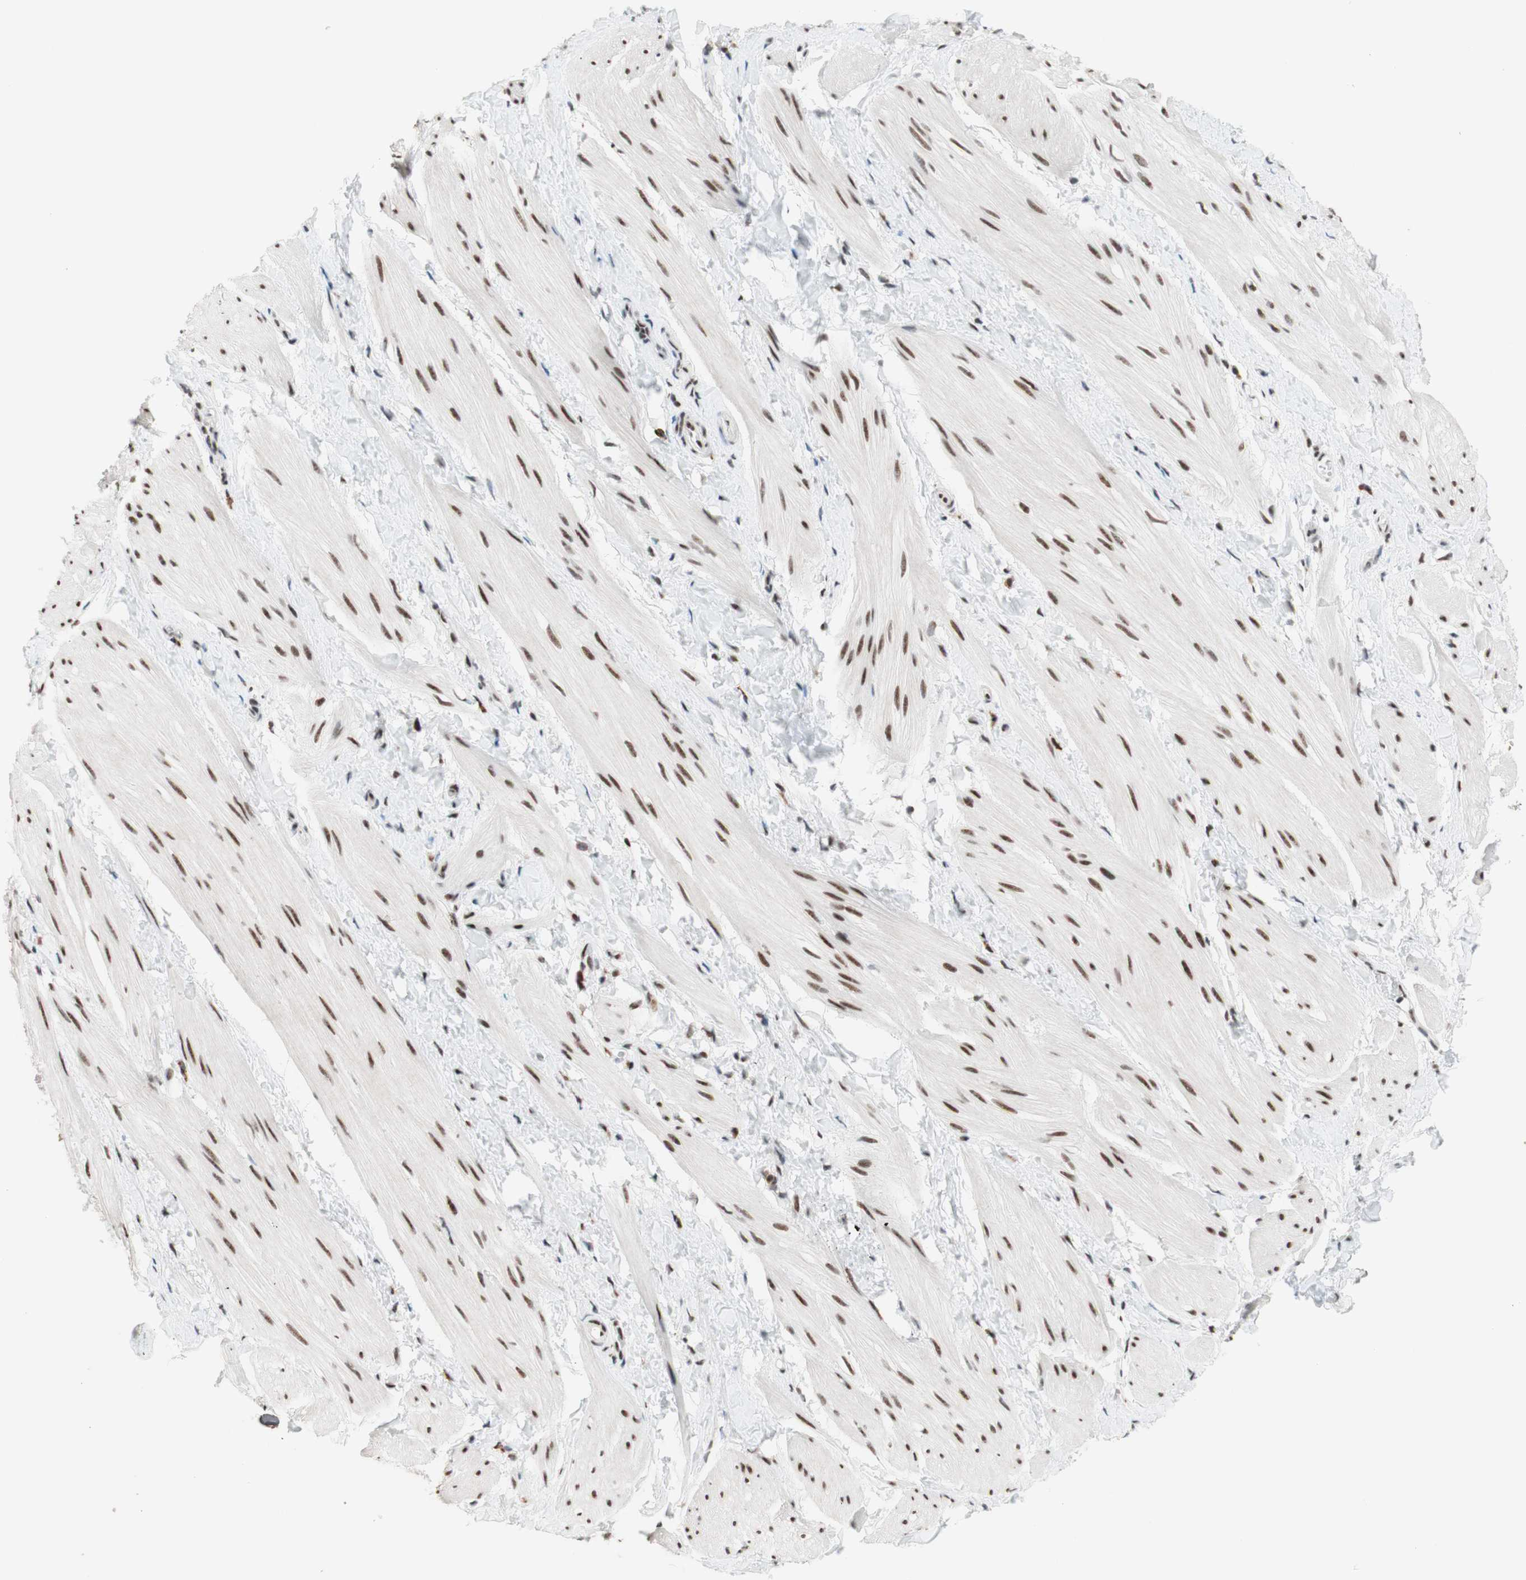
{"staining": {"intensity": "strong", "quantity": "25%-75%", "location": "nuclear"}, "tissue": "smooth muscle", "cell_type": "Smooth muscle cells", "image_type": "normal", "snomed": [{"axis": "morphology", "description": "Normal tissue, NOS"}, {"axis": "topography", "description": "Smooth muscle"}], "caption": "High-power microscopy captured an IHC micrograph of unremarkable smooth muscle, revealing strong nuclear positivity in approximately 25%-75% of smooth muscle cells.", "gene": "PRPF19", "patient": {"sex": "male", "age": 16}}